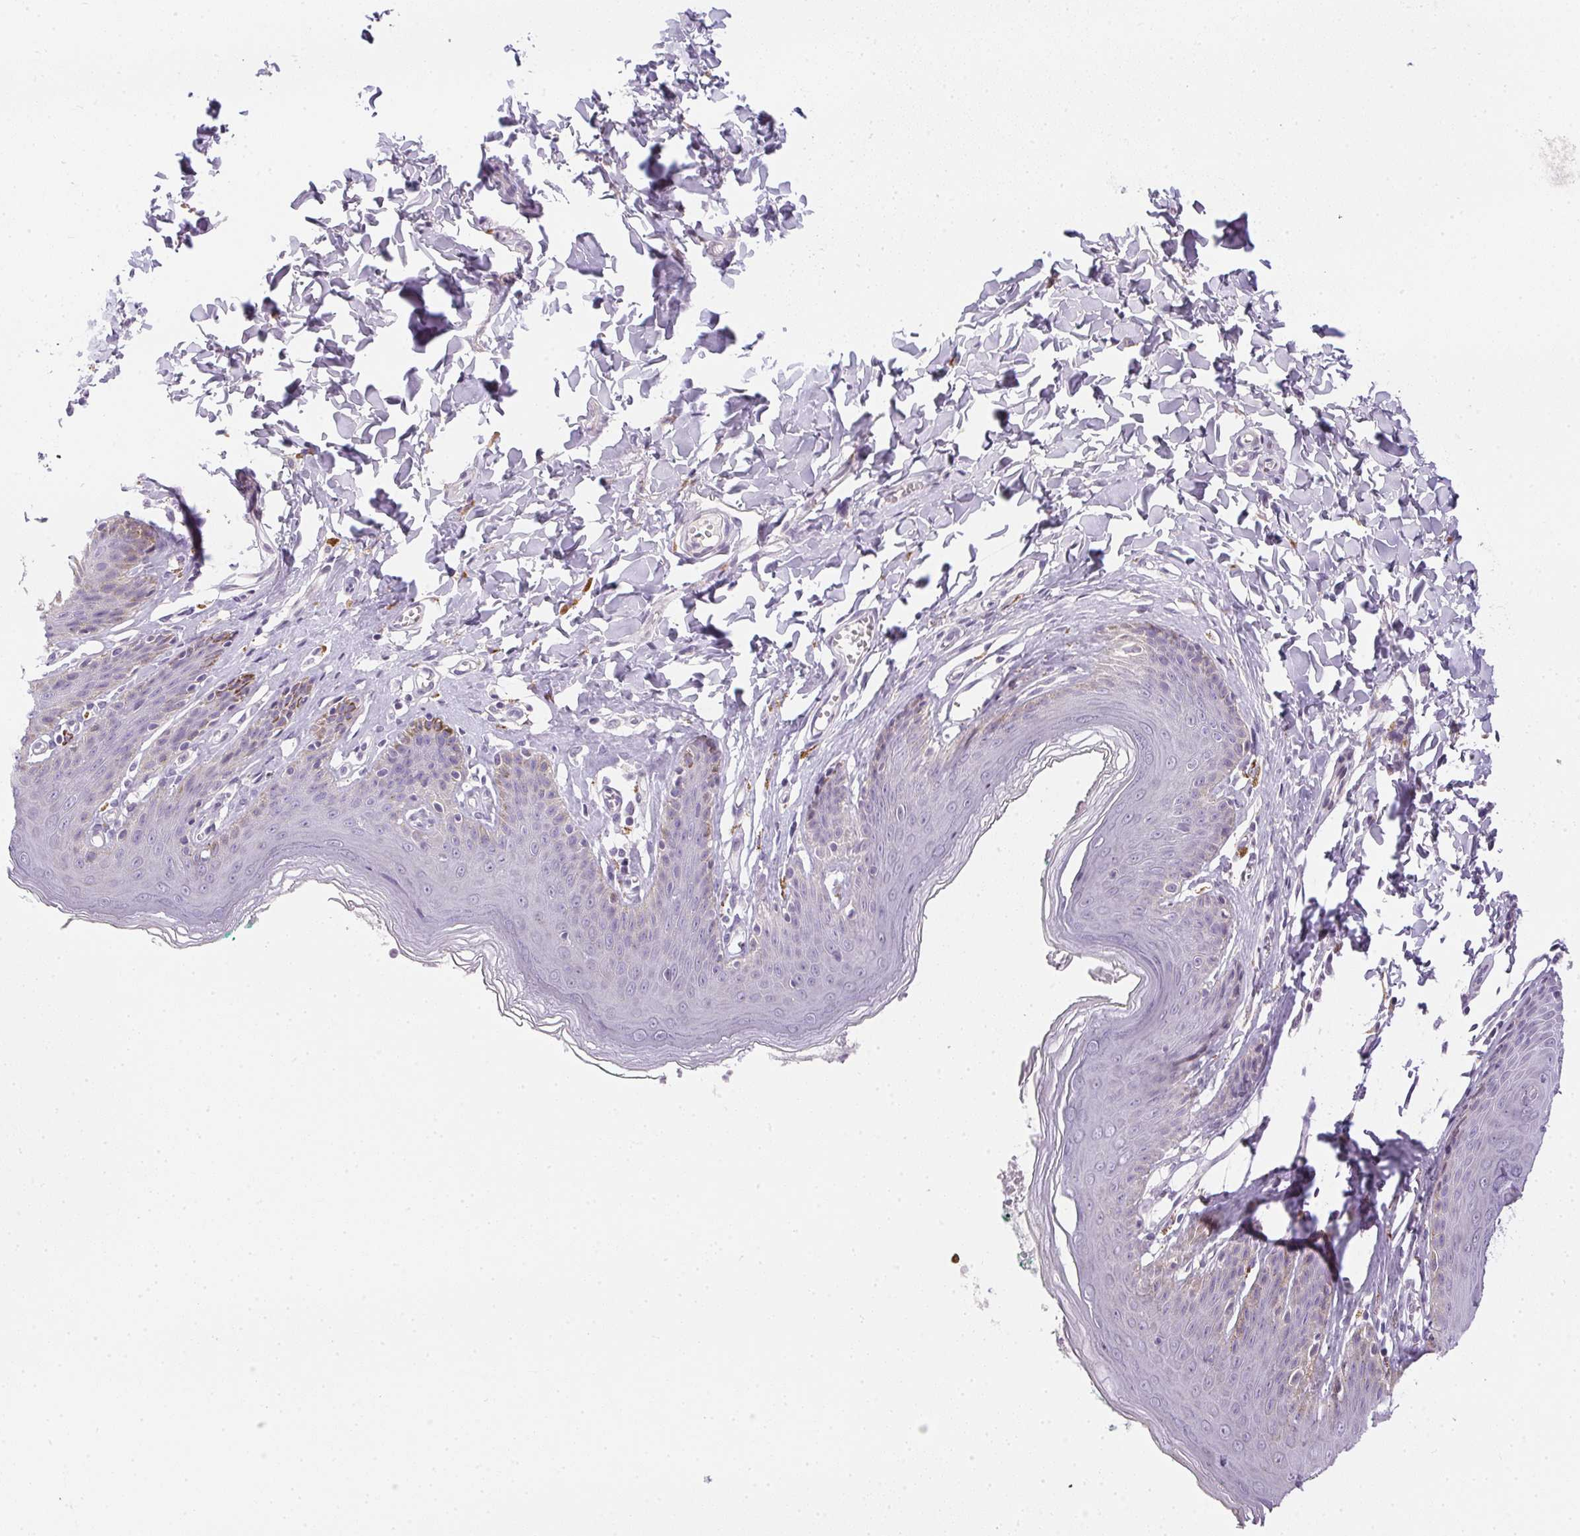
{"staining": {"intensity": "moderate", "quantity": "<25%", "location": "cytoplasmic/membranous"}, "tissue": "skin", "cell_type": "Epidermal cells", "image_type": "normal", "snomed": [{"axis": "morphology", "description": "Normal tissue, NOS"}, {"axis": "topography", "description": "Vulva"}, {"axis": "topography", "description": "Peripheral nerve tissue"}], "caption": "Immunohistochemistry (IHC) histopathology image of normal skin stained for a protein (brown), which exhibits low levels of moderate cytoplasmic/membranous staining in about <25% of epidermal cells.", "gene": "GSDMC", "patient": {"sex": "female", "age": 66}}